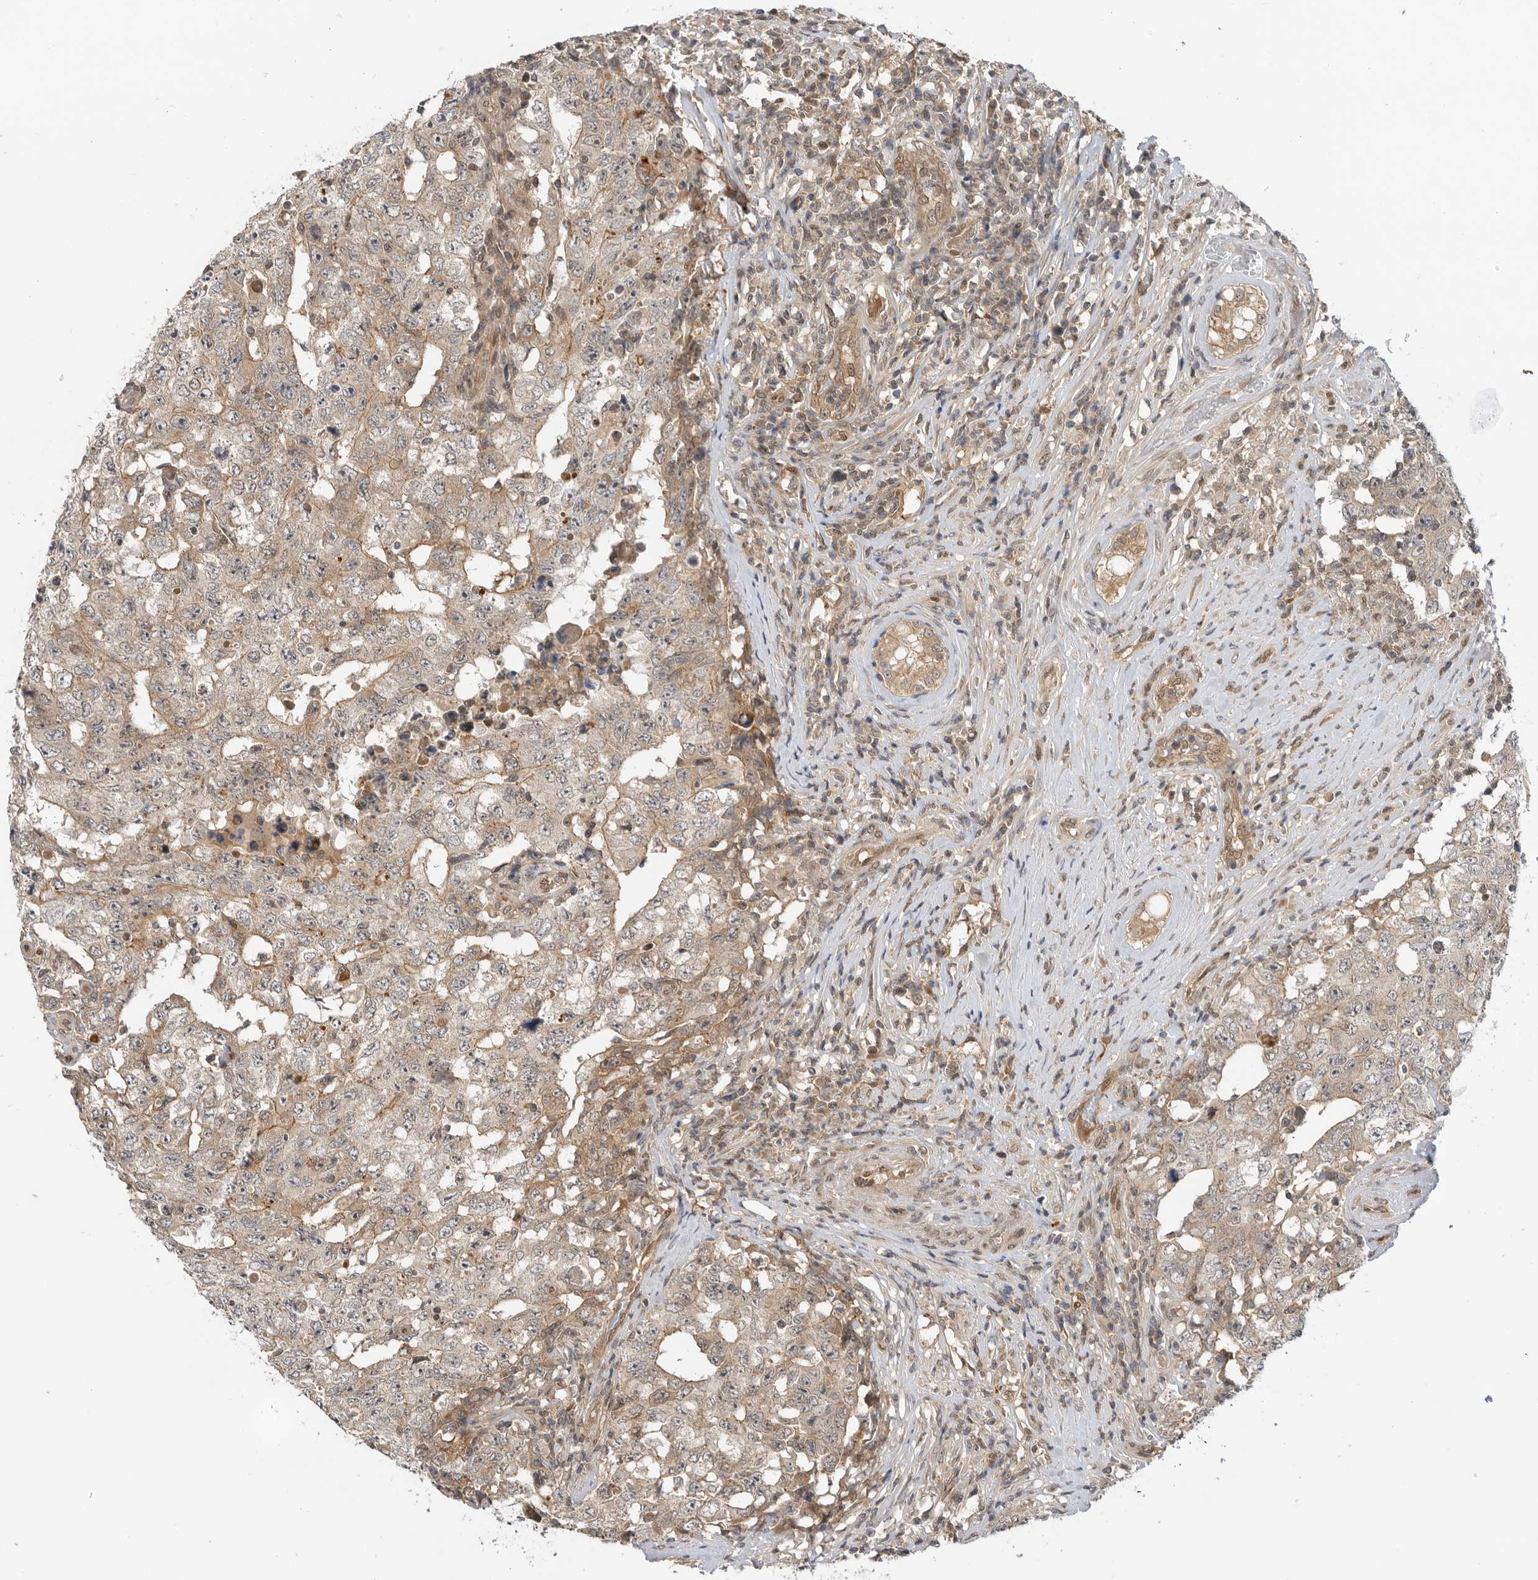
{"staining": {"intensity": "weak", "quantity": "<25%", "location": "cytoplasmic/membranous"}, "tissue": "testis cancer", "cell_type": "Tumor cells", "image_type": "cancer", "snomed": [{"axis": "morphology", "description": "Carcinoma, Embryonal, NOS"}, {"axis": "topography", "description": "Testis"}], "caption": "This is a photomicrograph of IHC staining of testis cancer (embryonal carcinoma), which shows no staining in tumor cells.", "gene": "DCAF8", "patient": {"sex": "male", "age": 26}}